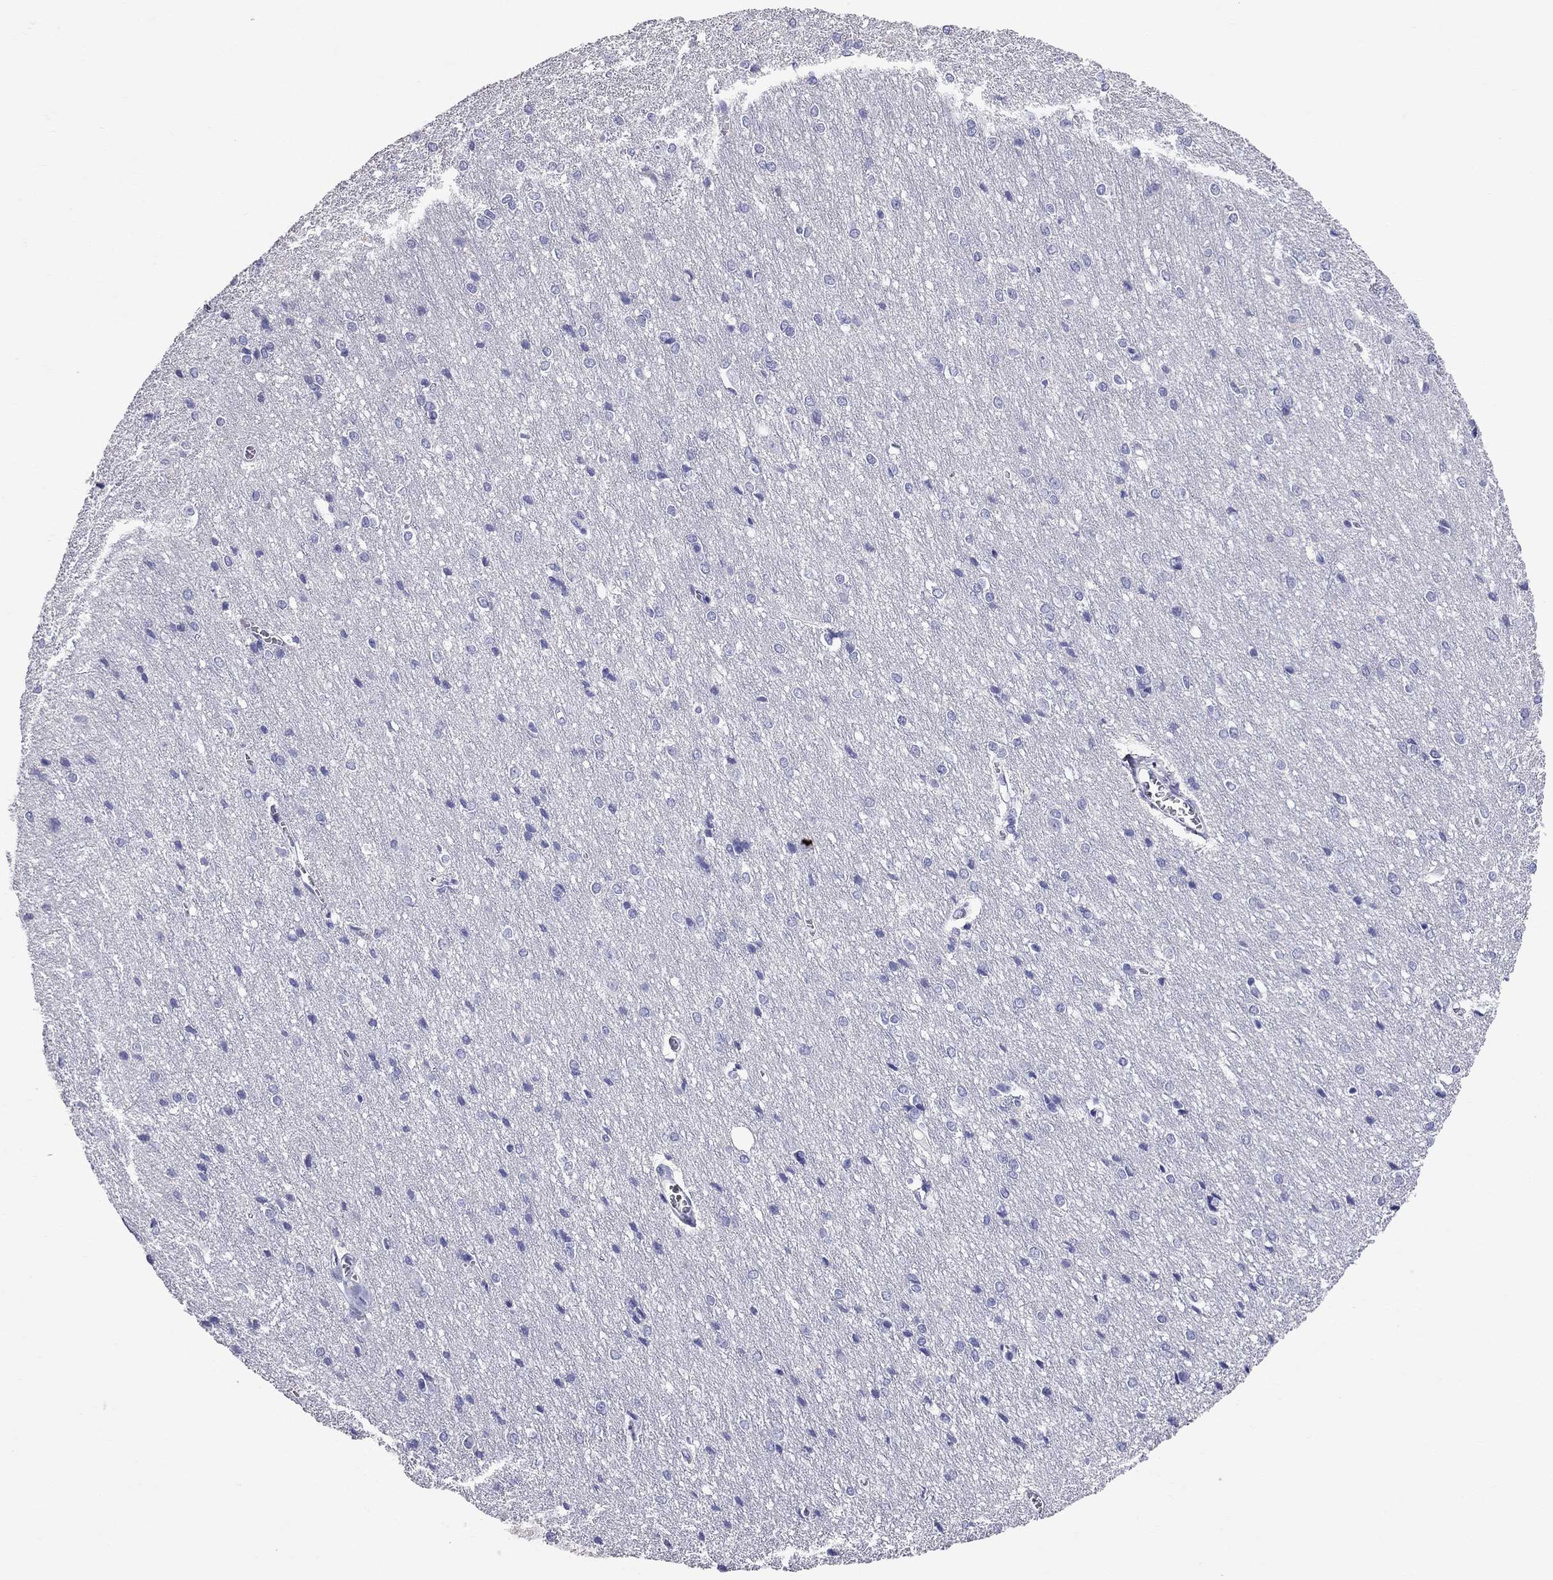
{"staining": {"intensity": "negative", "quantity": "none", "location": "none"}, "tissue": "cerebral cortex", "cell_type": "Endothelial cells", "image_type": "normal", "snomed": [{"axis": "morphology", "description": "Normal tissue, NOS"}, {"axis": "topography", "description": "Cerebral cortex"}], "caption": "A high-resolution photomicrograph shows immunohistochemistry staining of unremarkable cerebral cortex, which demonstrates no significant positivity in endothelial cells. Nuclei are stained in blue.", "gene": "TTLL13", "patient": {"sex": "male", "age": 37}}